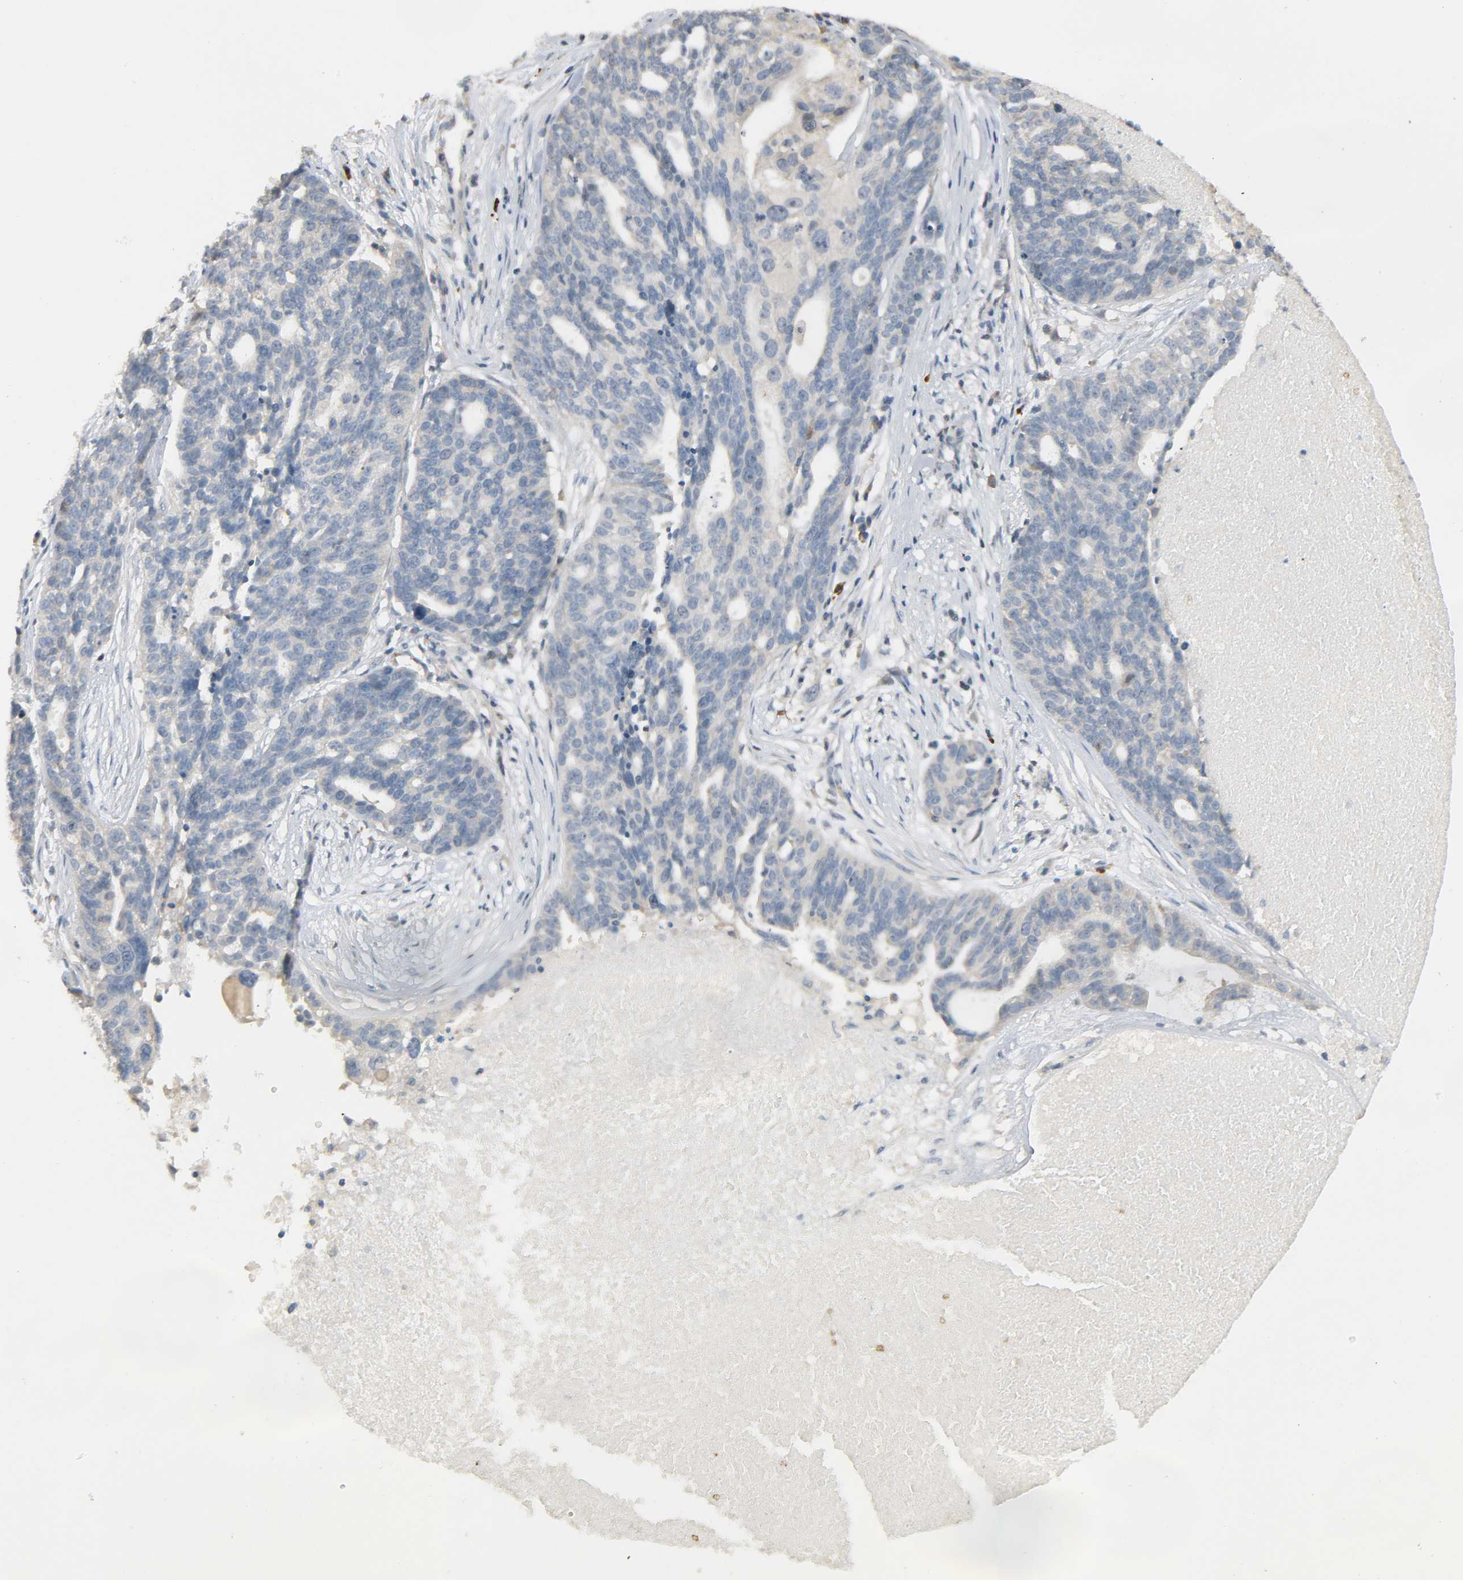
{"staining": {"intensity": "weak", "quantity": "<25%", "location": "cytoplasmic/membranous"}, "tissue": "ovarian cancer", "cell_type": "Tumor cells", "image_type": "cancer", "snomed": [{"axis": "morphology", "description": "Cystadenocarcinoma, serous, NOS"}, {"axis": "topography", "description": "Ovary"}], "caption": "Human ovarian cancer stained for a protein using immunohistochemistry demonstrates no expression in tumor cells.", "gene": "CD4", "patient": {"sex": "female", "age": 59}}